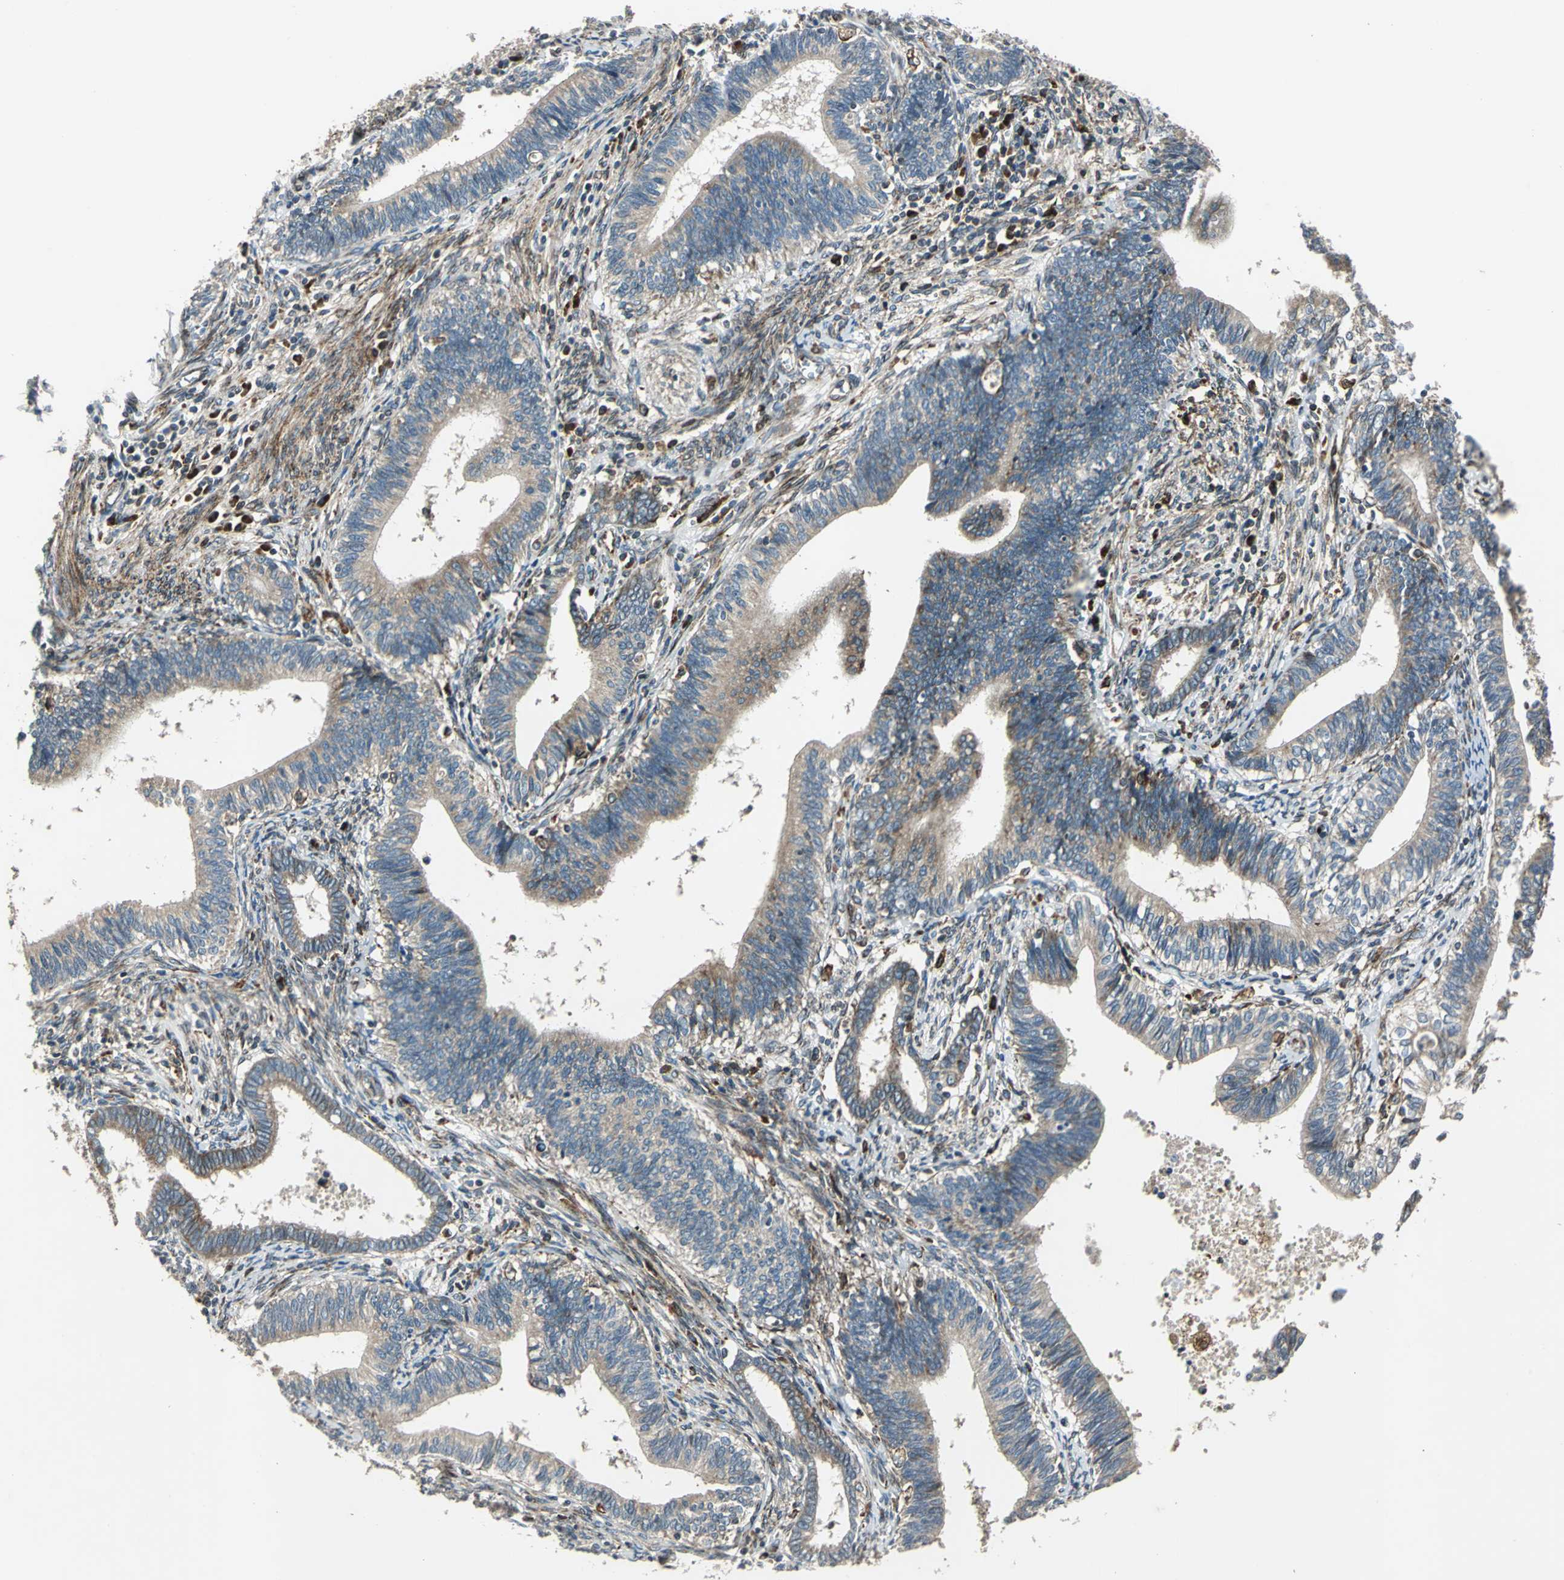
{"staining": {"intensity": "weak", "quantity": ">75%", "location": "cytoplasmic/membranous"}, "tissue": "cervical cancer", "cell_type": "Tumor cells", "image_type": "cancer", "snomed": [{"axis": "morphology", "description": "Adenocarcinoma, NOS"}, {"axis": "topography", "description": "Cervix"}], "caption": "Cervical cancer (adenocarcinoma) tissue demonstrates weak cytoplasmic/membranous positivity in approximately >75% of tumor cells, visualized by immunohistochemistry.", "gene": "HTATIP2", "patient": {"sex": "female", "age": 44}}